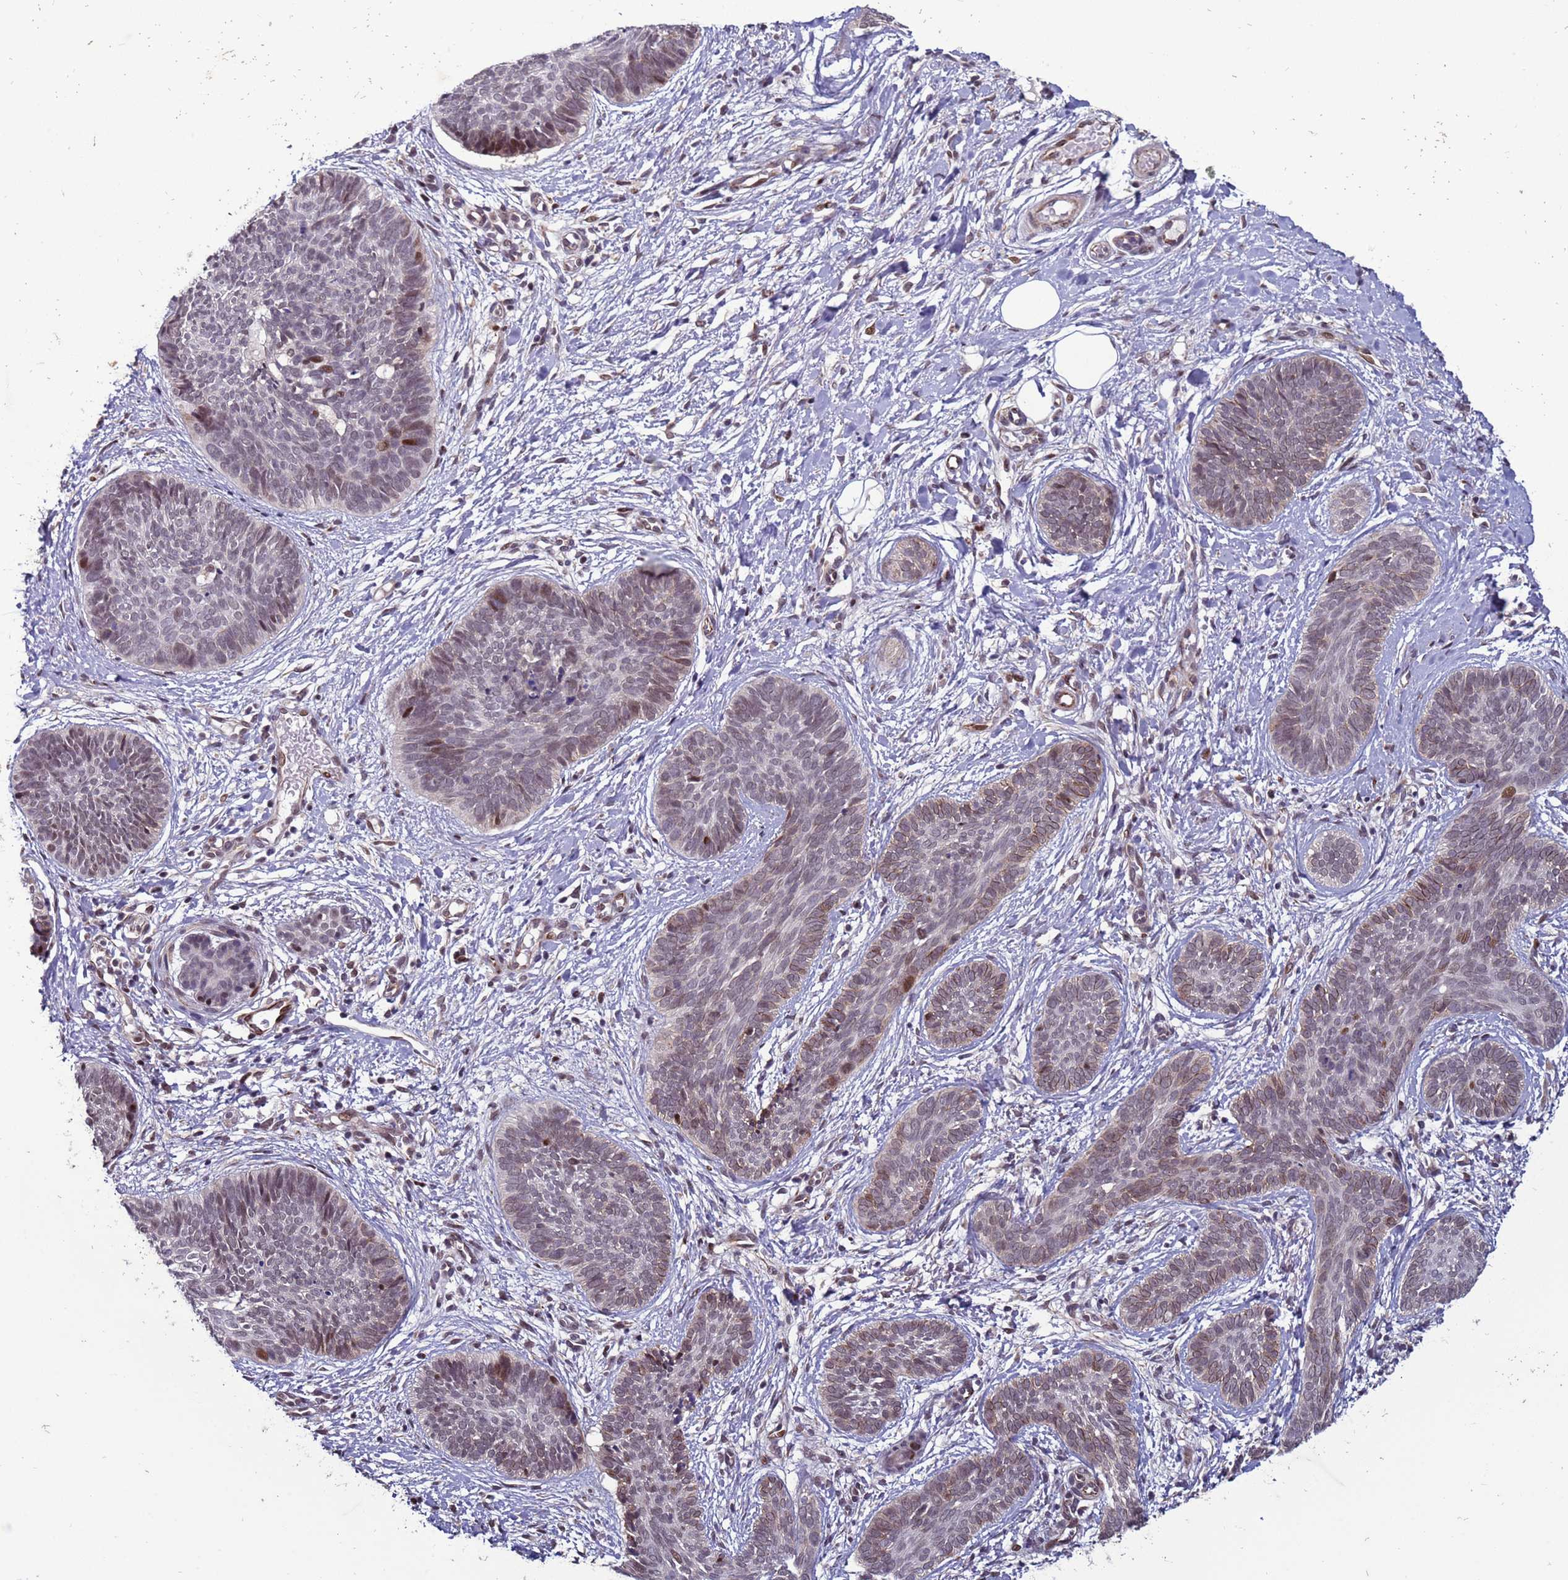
{"staining": {"intensity": "weak", "quantity": "<25%", "location": "nuclear"}, "tissue": "skin cancer", "cell_type": "Tumor cells", "image_type": "cancer", "snomed": [{"axis": "morphology", "description": "Basal cell carcinoma"}, {"axis": "topography", "description": "Skin"}], "caption": "Human basal cell carcinoma (skin) stained for a protein using immunohistochemistry demonstrates no positivity in tumor cells.", "gene": "SHC3", "patient": {"sex": "female", "age": 81}}